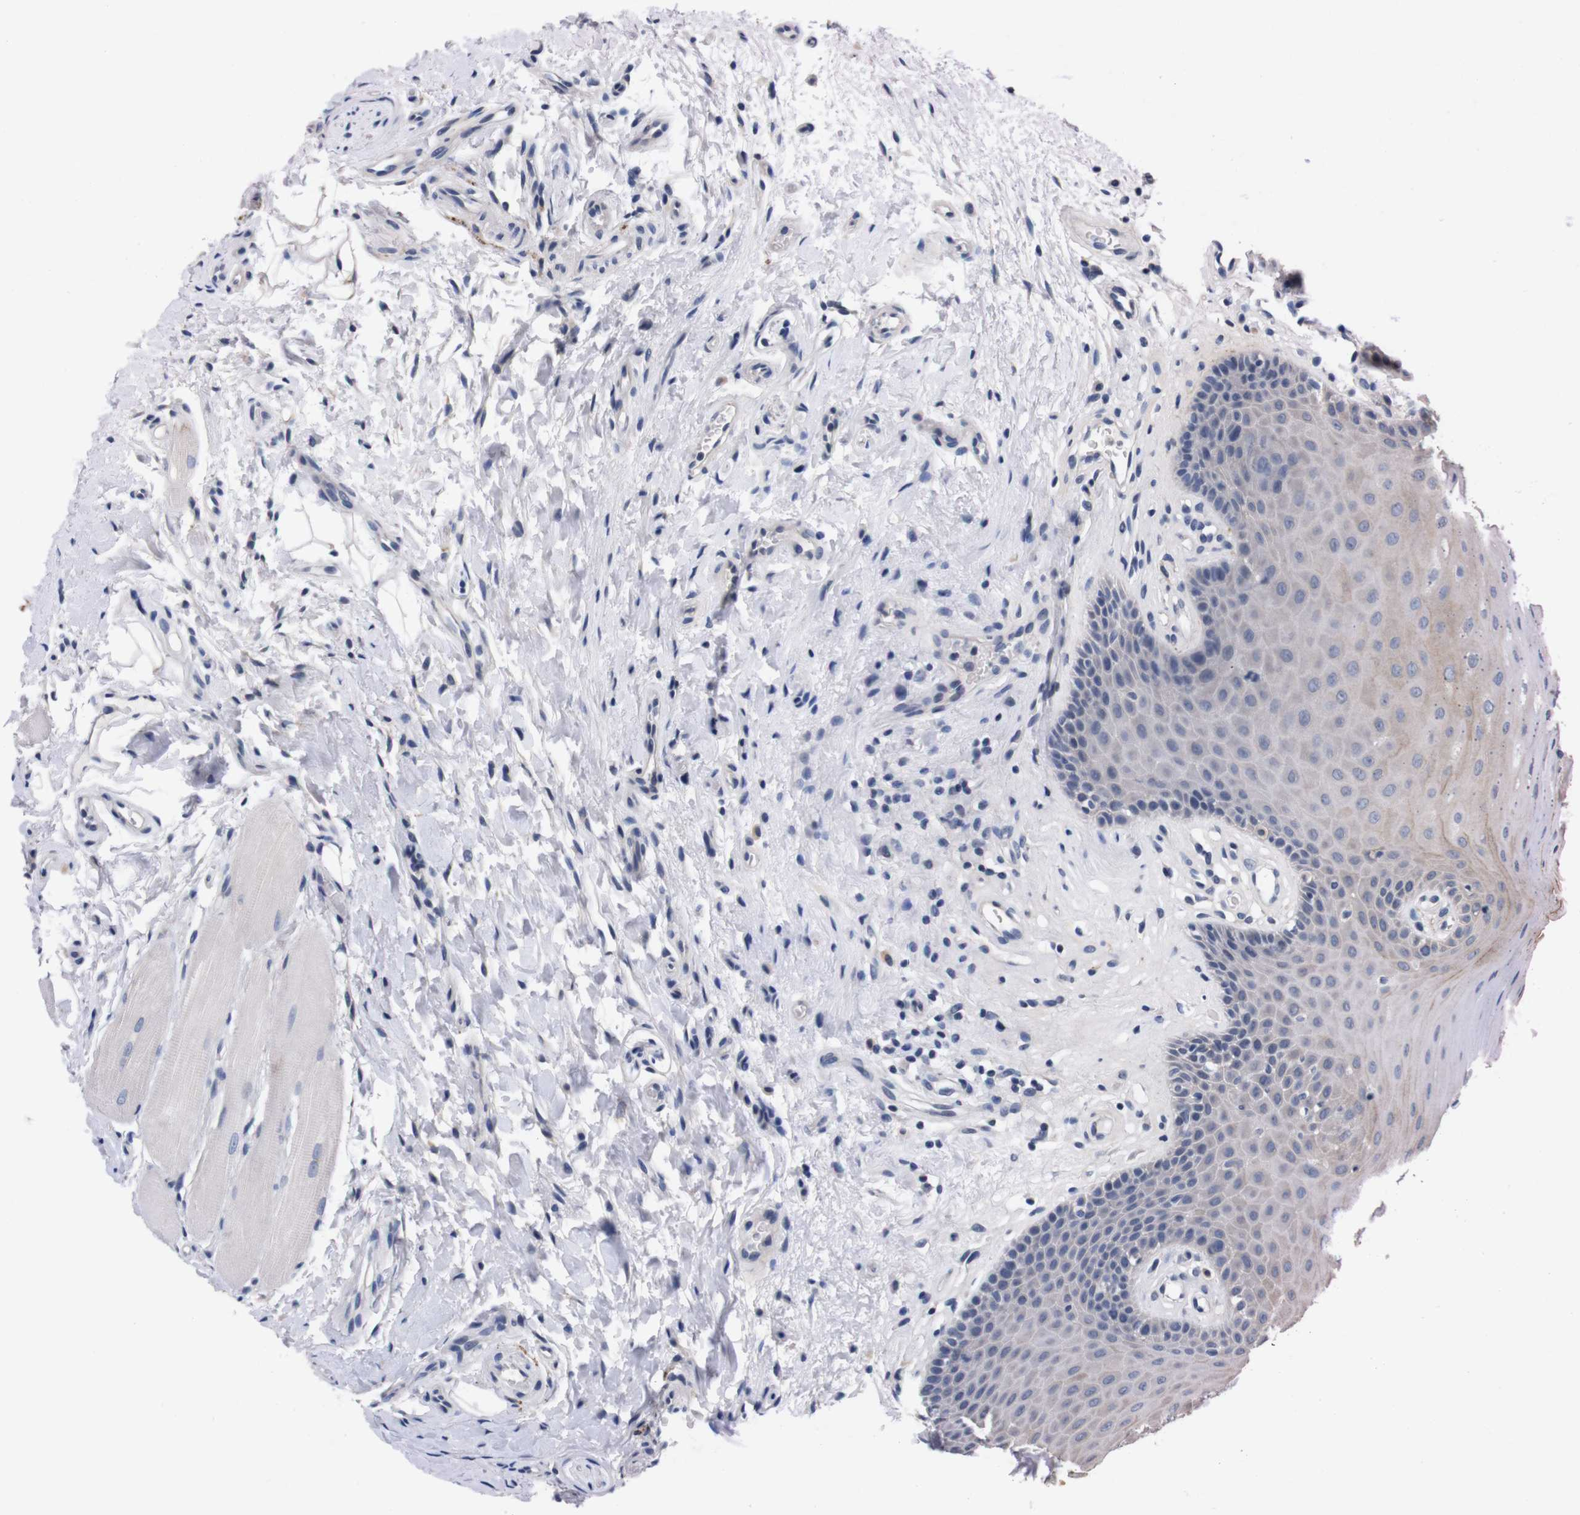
{"staining": {"intensity": "weak", "quantity": "<25%", "location": "cytoplasmic/membranous"}, "tissue": "oral mucosa", "cell_type": "Squamous epithelial cells", "image_type": "normal", "snomed": [{"axis": "morphology", "description": "Normal tissue, NOS"}, {"axis": "topography", "description": "Skeletal muscle"}, {"axis": "topography", "description": "Oral tissue"}], "caption": "Histopathology image shows no significant protein staining in squamous epithelial cells of normal oral mucosa.", "gene": "TNFRSF21", "patient": {"sex": "male", "age": 58}}